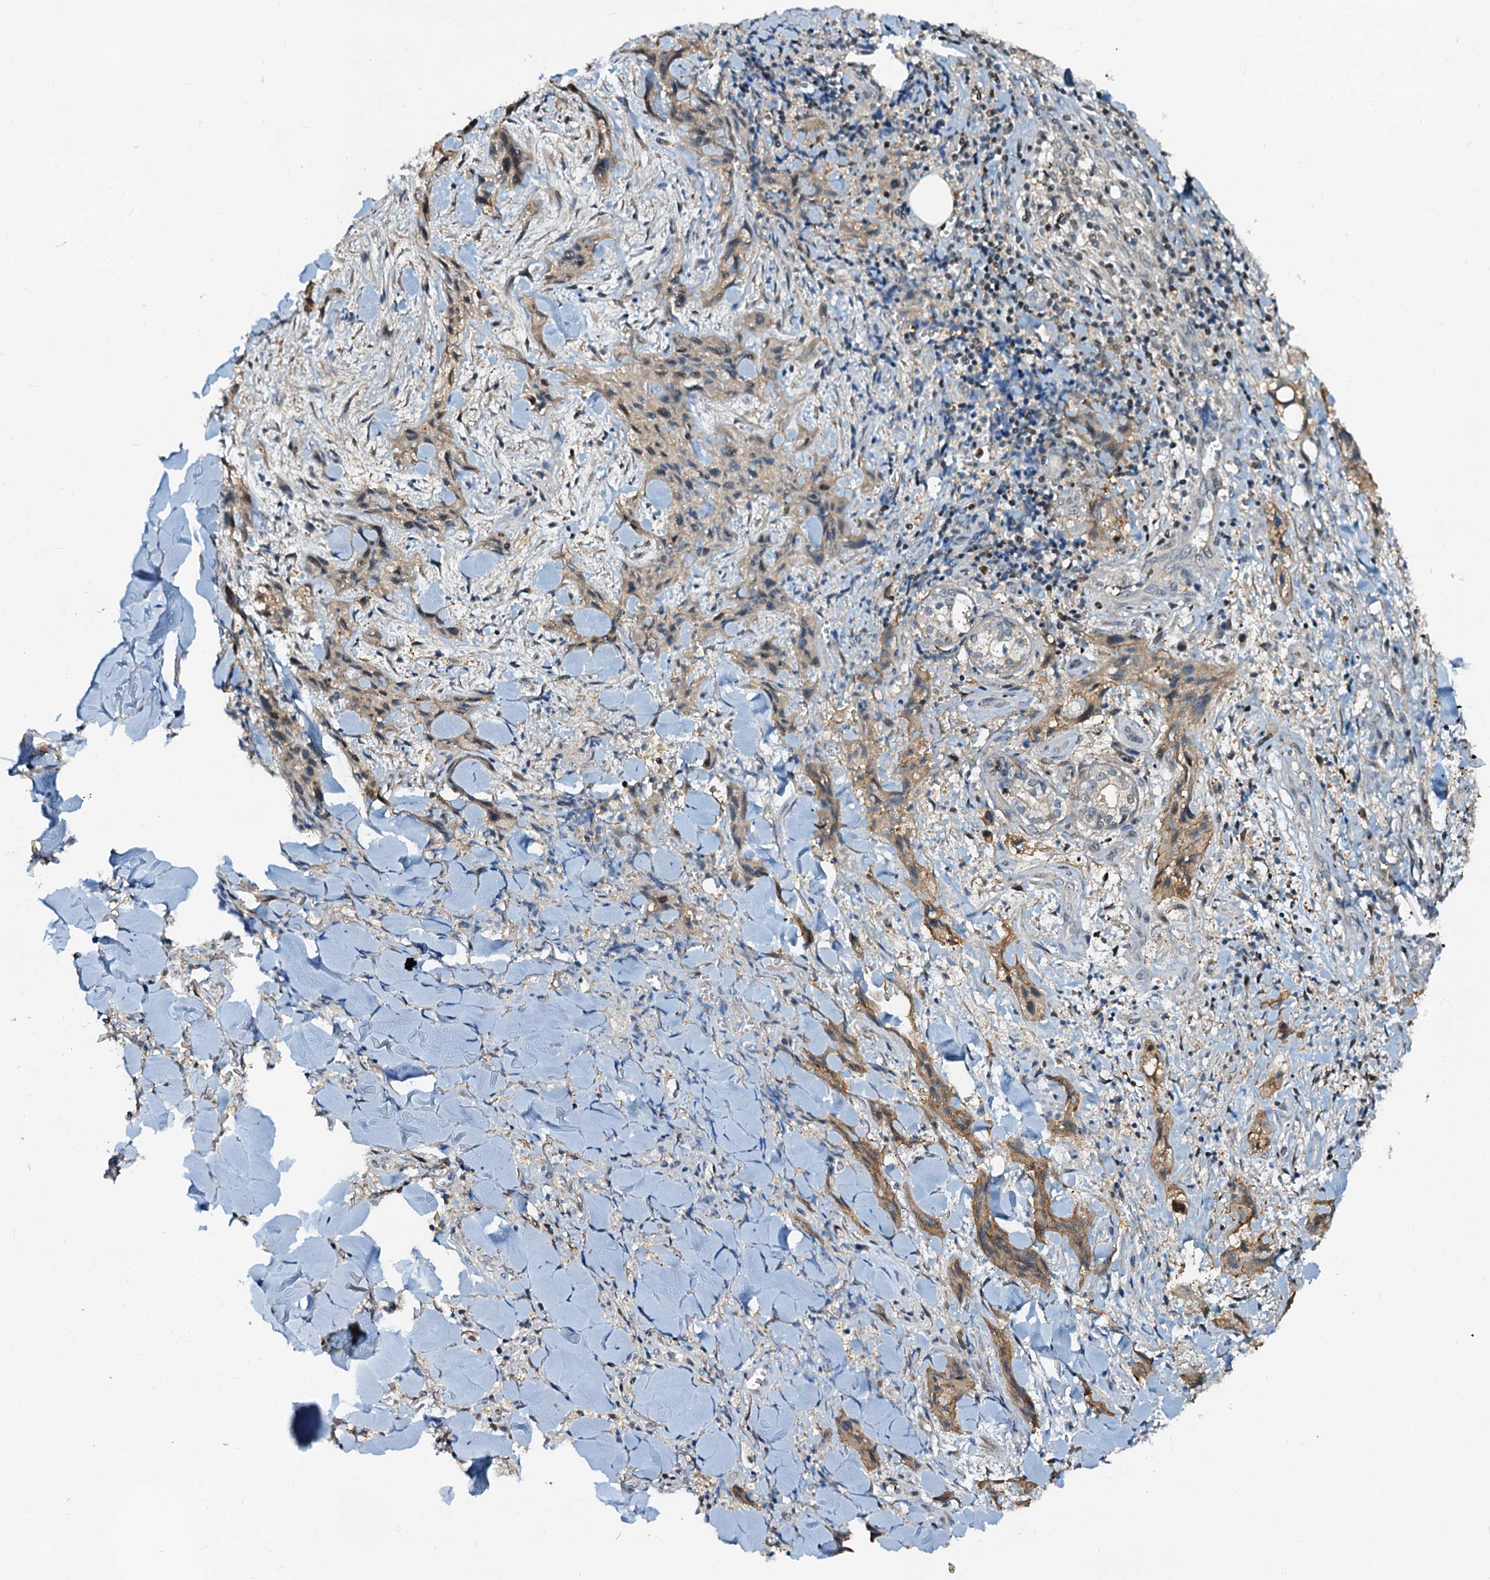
{"staining": {"intensity": "moderate", "quantity": "<25%", "location": "nuclear"}, "tissue": "skin cancer", "cell_type": "Tumor cells", "image_type": "cancer", "snomed": [{"axis": "morphology", "description": "Squamous cell carcinoma, NOS"}, {"axis": "topography", "description": "Skin"}, {"axis": "topography", "description": "Subcutis"}], "caption": "Squamous cell carcinoma (skin) tissue exhibits moderate nuclear staining in about <25% of tumor cells, visualized by immunohistochemistry.", "gene": "PTGES3", "patient": {"sex": "male", "age": 73}}